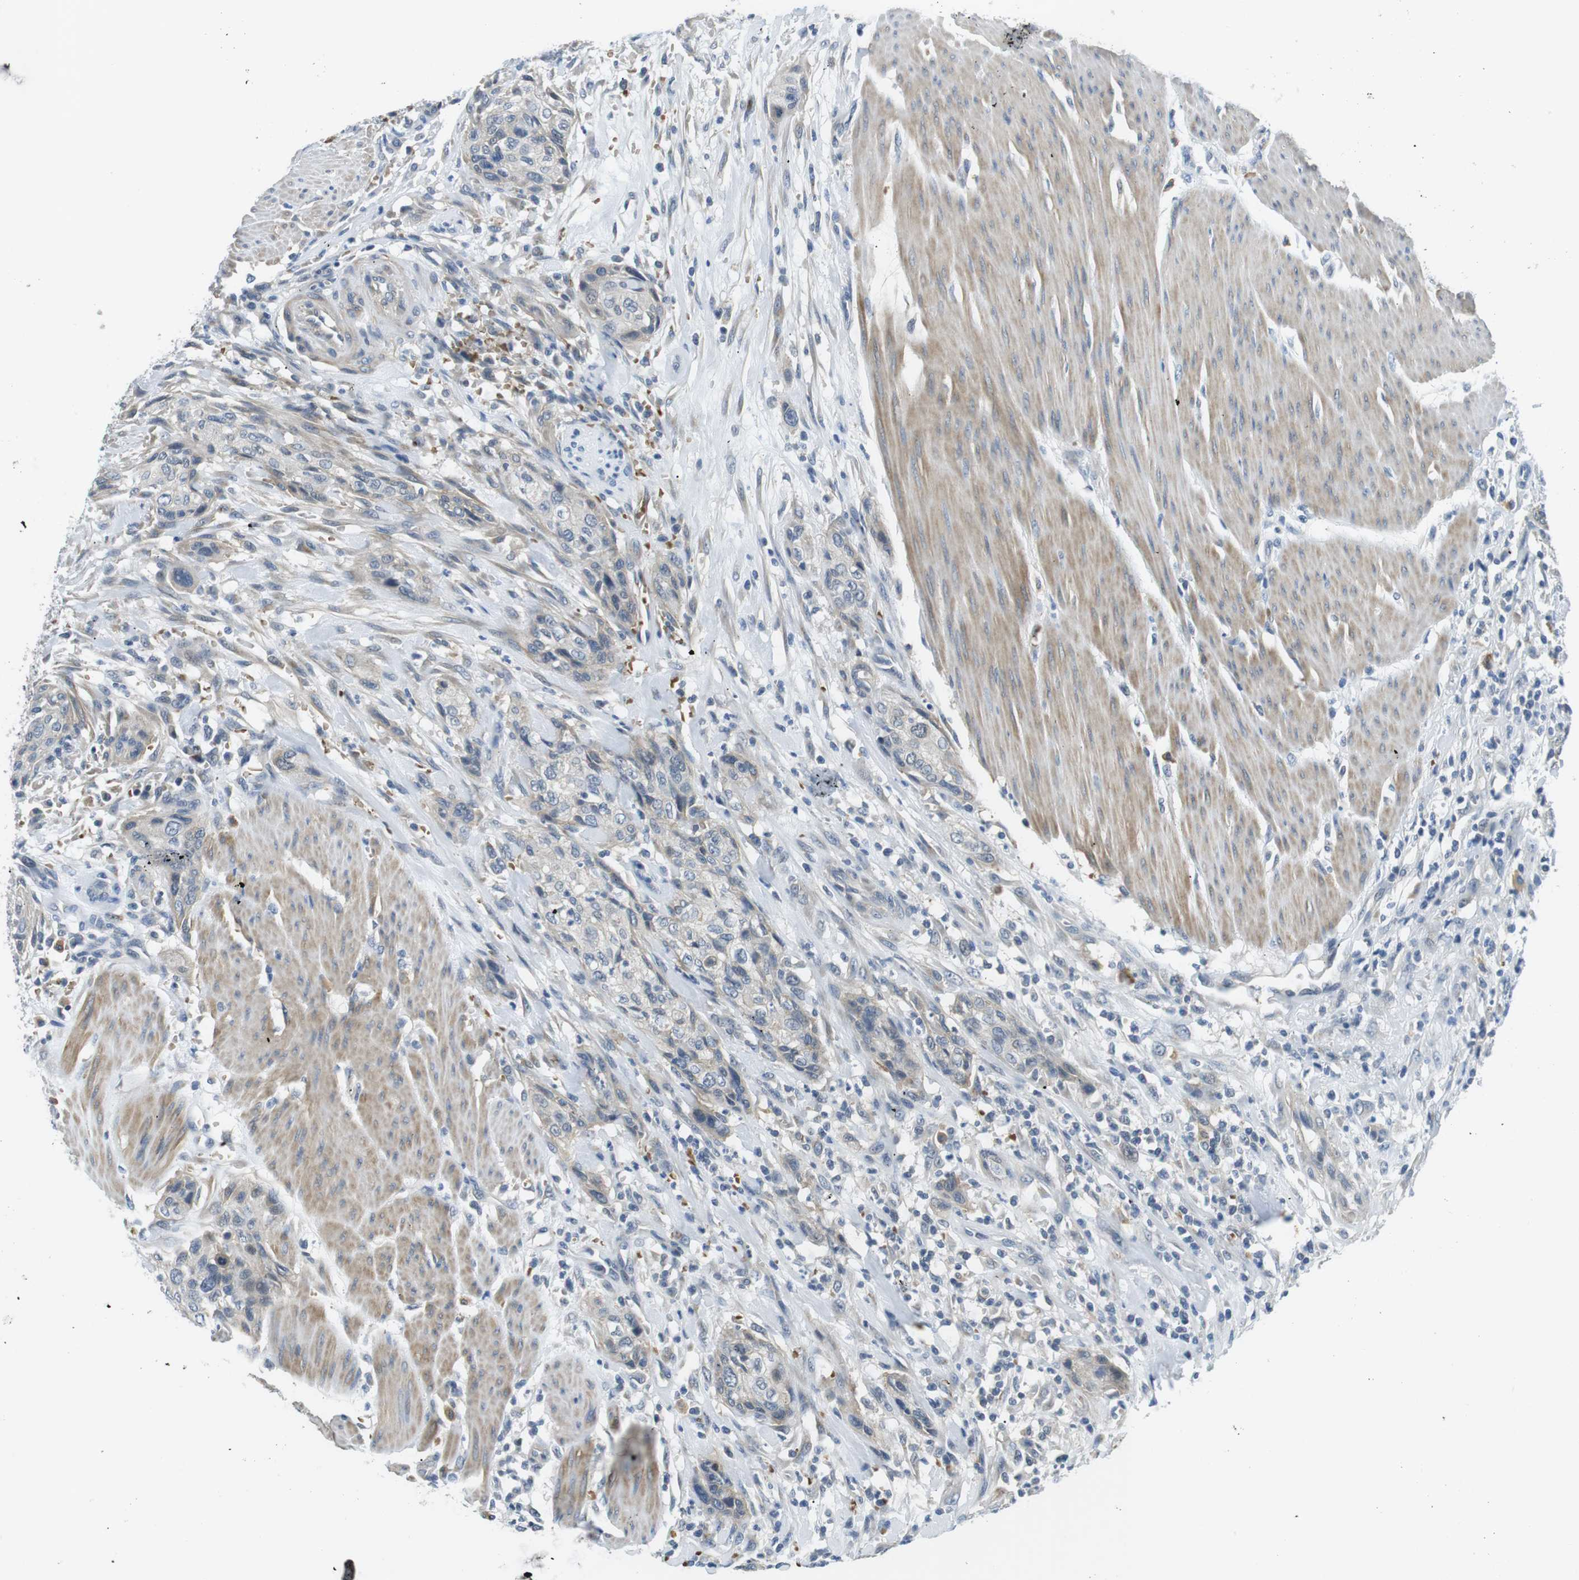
{"staining": {"intensity": "negative", "quantity": "none", "location": "none"}, "tissue": "urothelial cancer", "cell_type": "Tumor cells", "image_type": "cancer", "snomed": [{"axis": "morphology", "description": "Urothelial carcinoma, High grade"}, {"axis": "topography", "description": "Urinary bladder"}], "caption": "This is an immunohistochemistry image of human urothelial cancer. There is no positivity in tumor cells.", "gene": "WSCD1", "patient": {"sex": "male", "age": 35}}